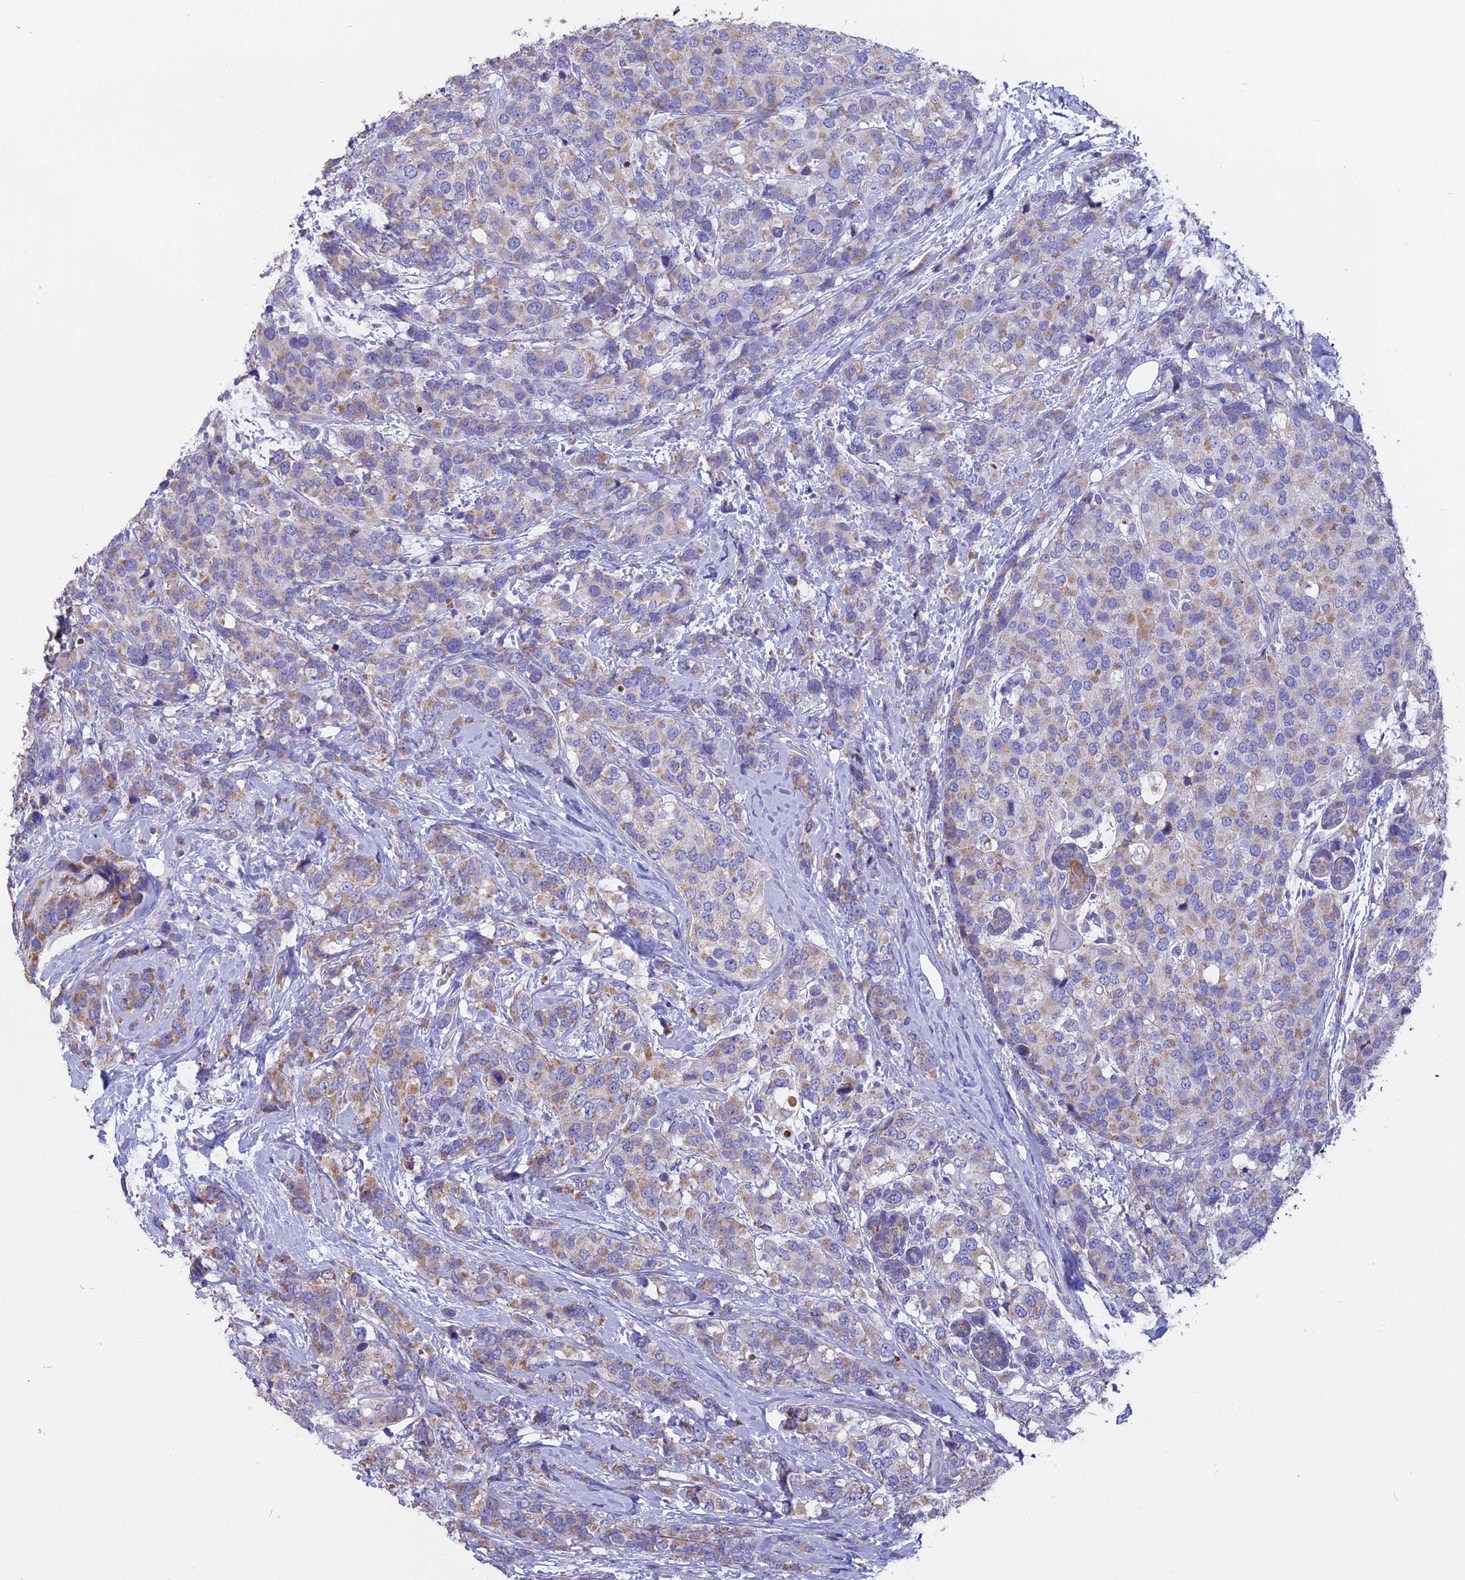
{"staining": {"intensity": "moderate", "quantity": "25%-75%", "location": "cytoplasmic/membranous"}, "tissue": "breast cancer", "cell_type": "Tumor cells", "image_type": "cancer", "snomed": [{"axis": "morphology", "description": "Lobular carcinoma"}, {"axis": "topography", "description": "Breast"}], "caption": "Human breast cancer (lobular carcinoma) stained with a protein marker displays moderate staining in tumor cells.", "gene": "CYP2U1", "patient": {"sex": "female", "age": 59}}